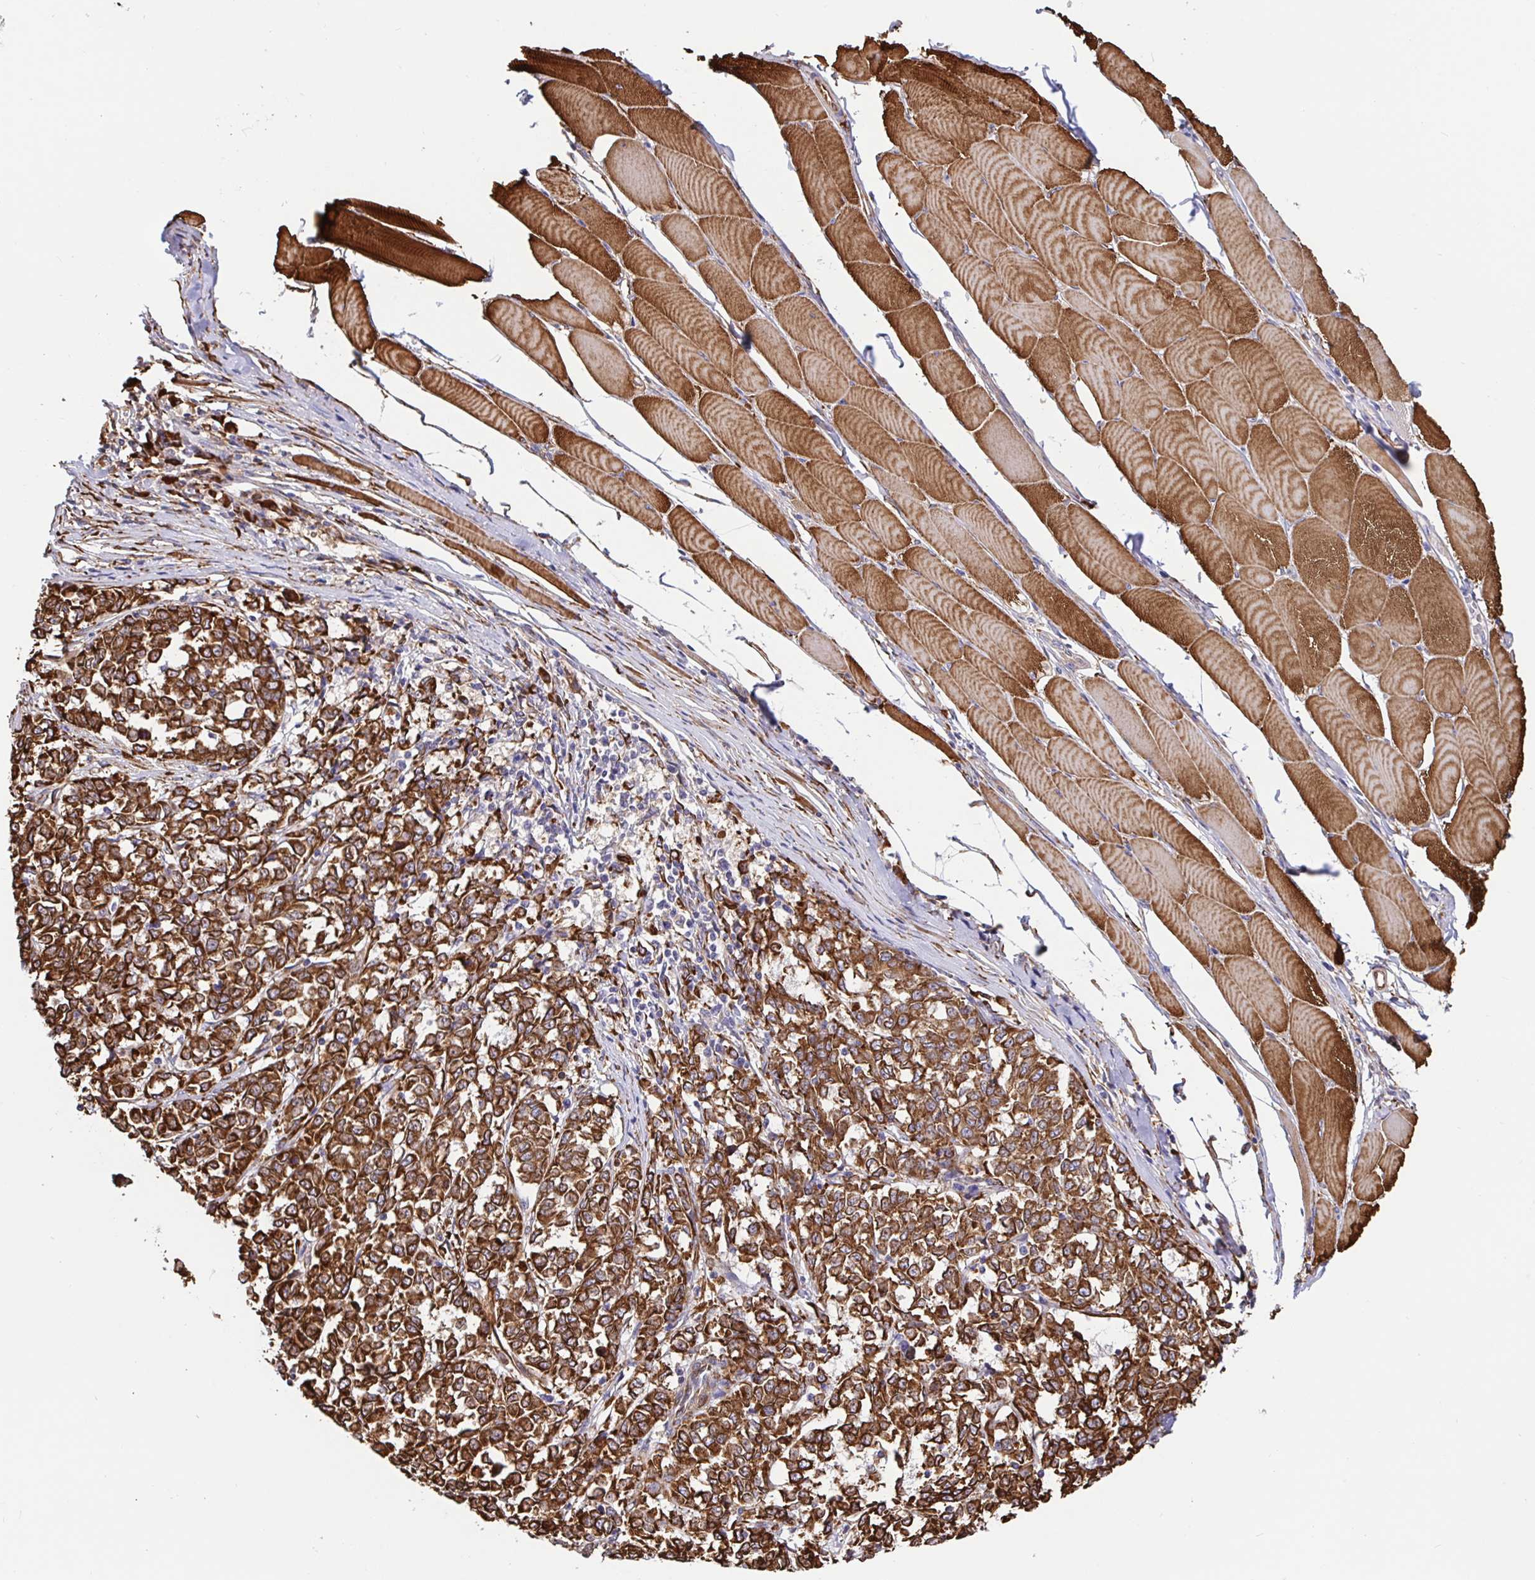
{"staining": {"intensity": "strong", "quantity": ">75%", "location": "cytoplasmic/membranous"}, "tissue": "melanoma", "cell_type": "Tumor cells", "image_type": "cancer", "snomed": [{"axis": "morphology", "description": "Malignant melanoma, NOS"}, {"axis": "topography", "description": "Skin"}], "caption": "Tumor cells show strong cytoplasmic/membranous staining in approximately >75% of cells in melanoma.", "gene": "MAOA", "patient": {"sex": "female", "age": 72}}